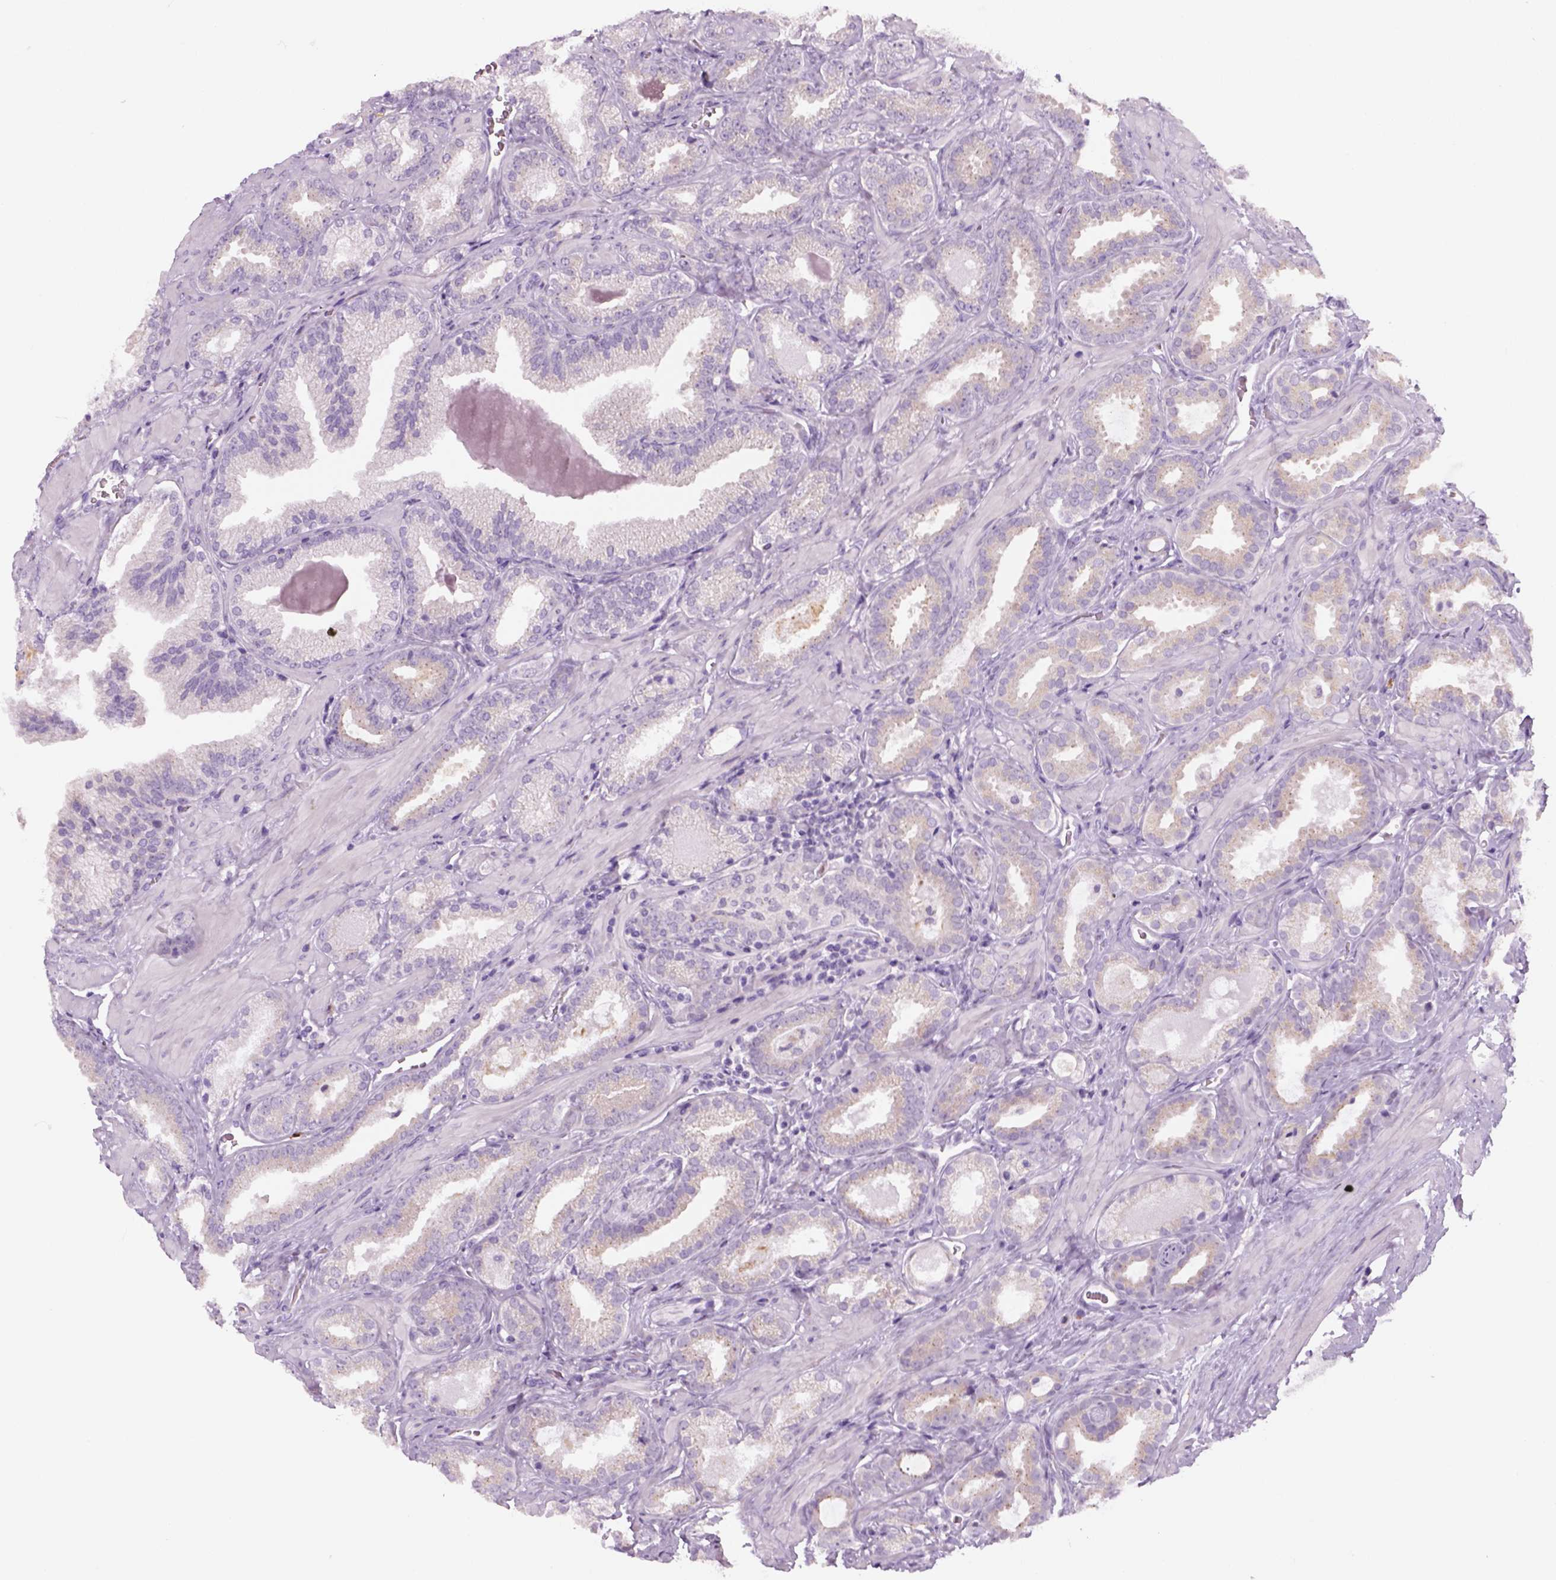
{"staining": {"intensity": "negative", "quantity": "none", "location": "none"}, "tissue": "prostate cancer", "cell_type": "Tumor cells", "image_type": "cancer", "snomed": [{"axis": "morphology", "description": "Adenocarcinoma, Low grade"}, {"axis": "topography", "description": "Prostate"}], "caption": "High magnification brightfield microscopy of prostate cancer (adenocarcinoma (low-grade)) stained with DAB (3,3'-diaminobenzidine) (brown) and counterstained with hematoxylin (blue): tumor cells show no significant staining.", "gene": "IL4", "patient": {"sex": "male", "age": 62}}